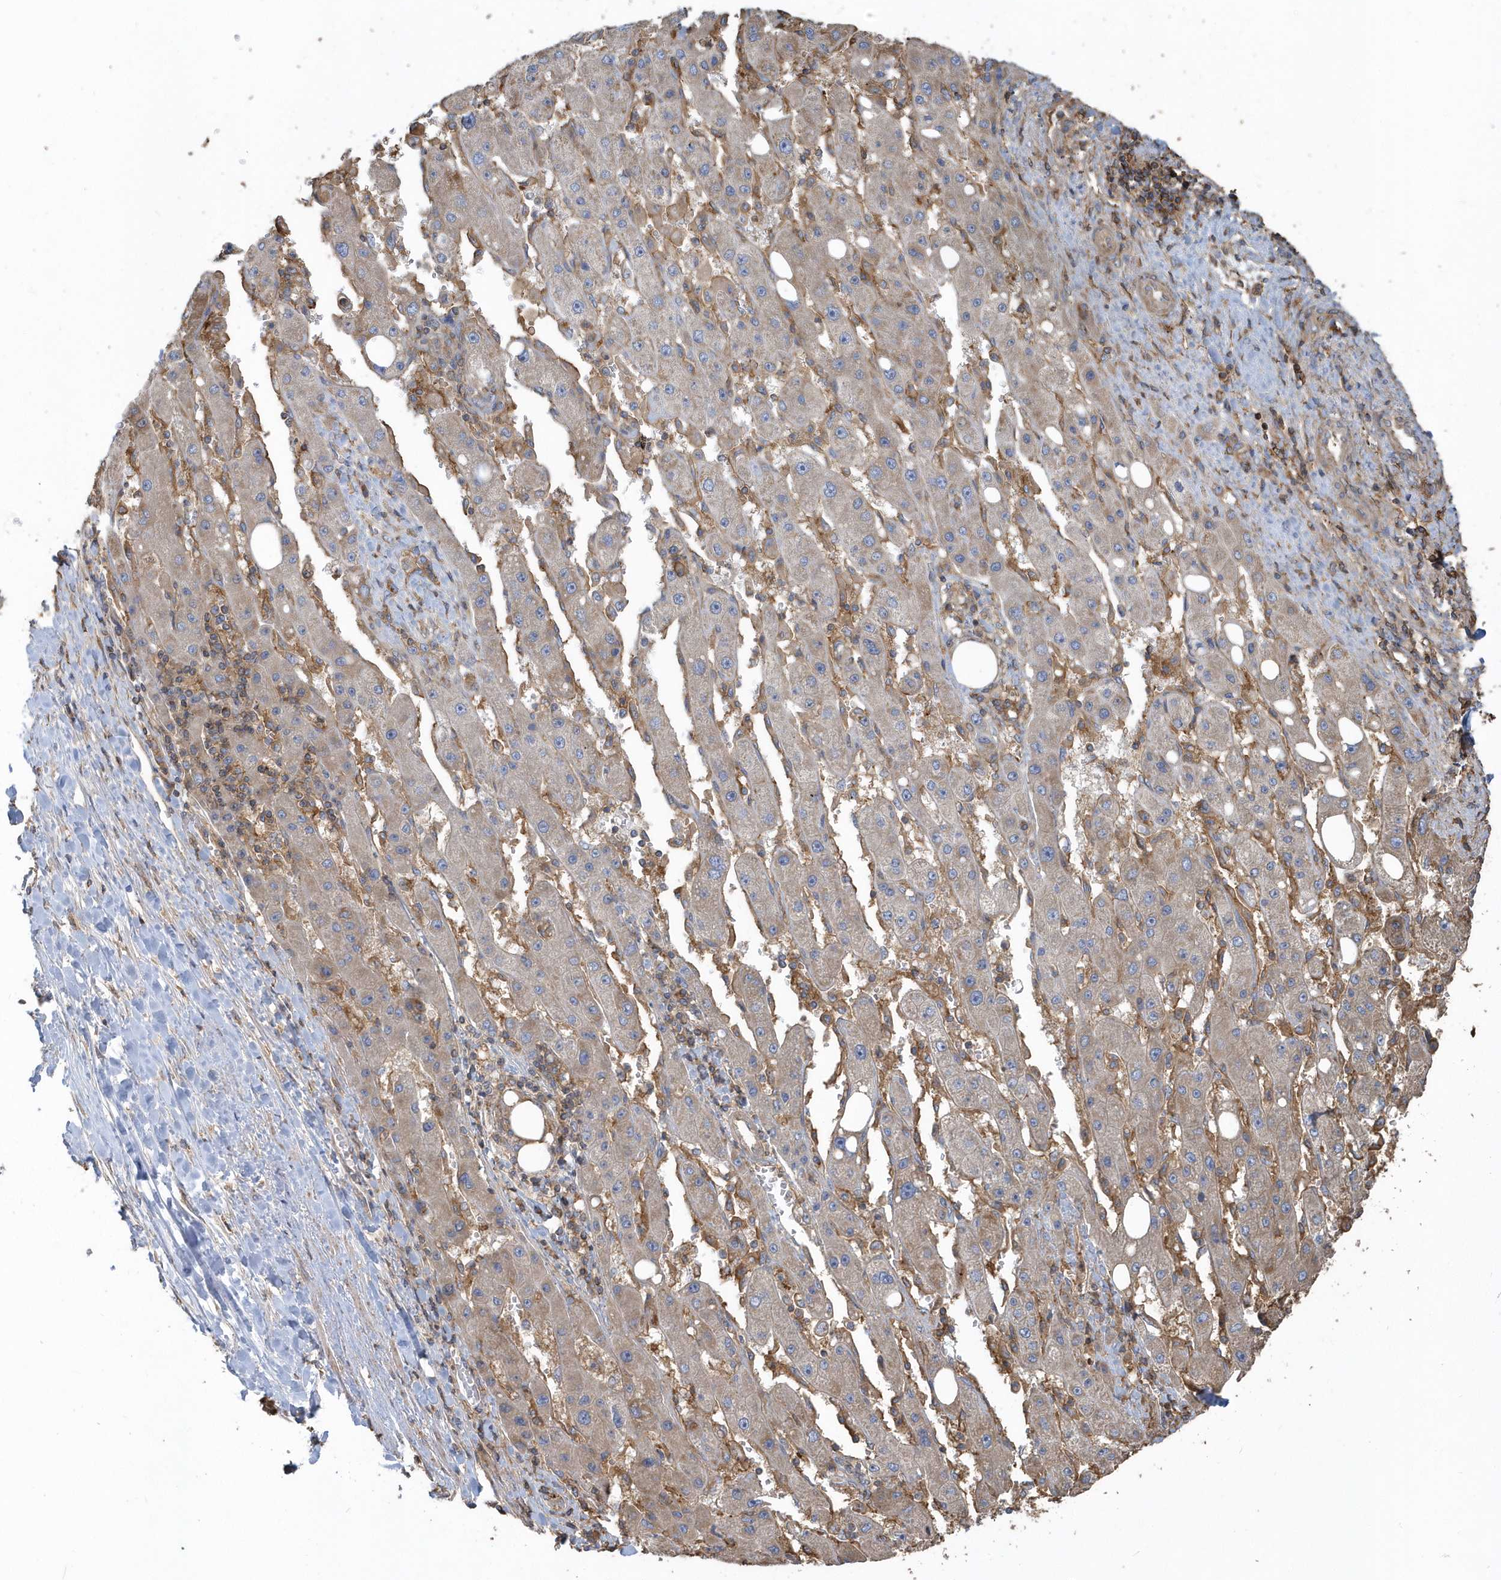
{"staining": {"intensity": "negative", "quantity": "none", "location": "none"}, "tissue": "liver cancer", "cell_type": "Tumor cells", "image_type": "cancer", "snomed": [{"axis": "morphology", "description": "Carcinoma, Hepatocellular, NOS"}, {"axis": "topography", "description": "Liver"}], "caption": "Tumor cells show no significant staining in hepatocellular carcinoma (liver). The staining was performed using DAB to visualize the protein expression in brown, while the nuclei were stained in blue with hematoxylin (Magnification: 20x).", "gene": "TRAIP", "patient": {"sex": "female", "age": 73}}